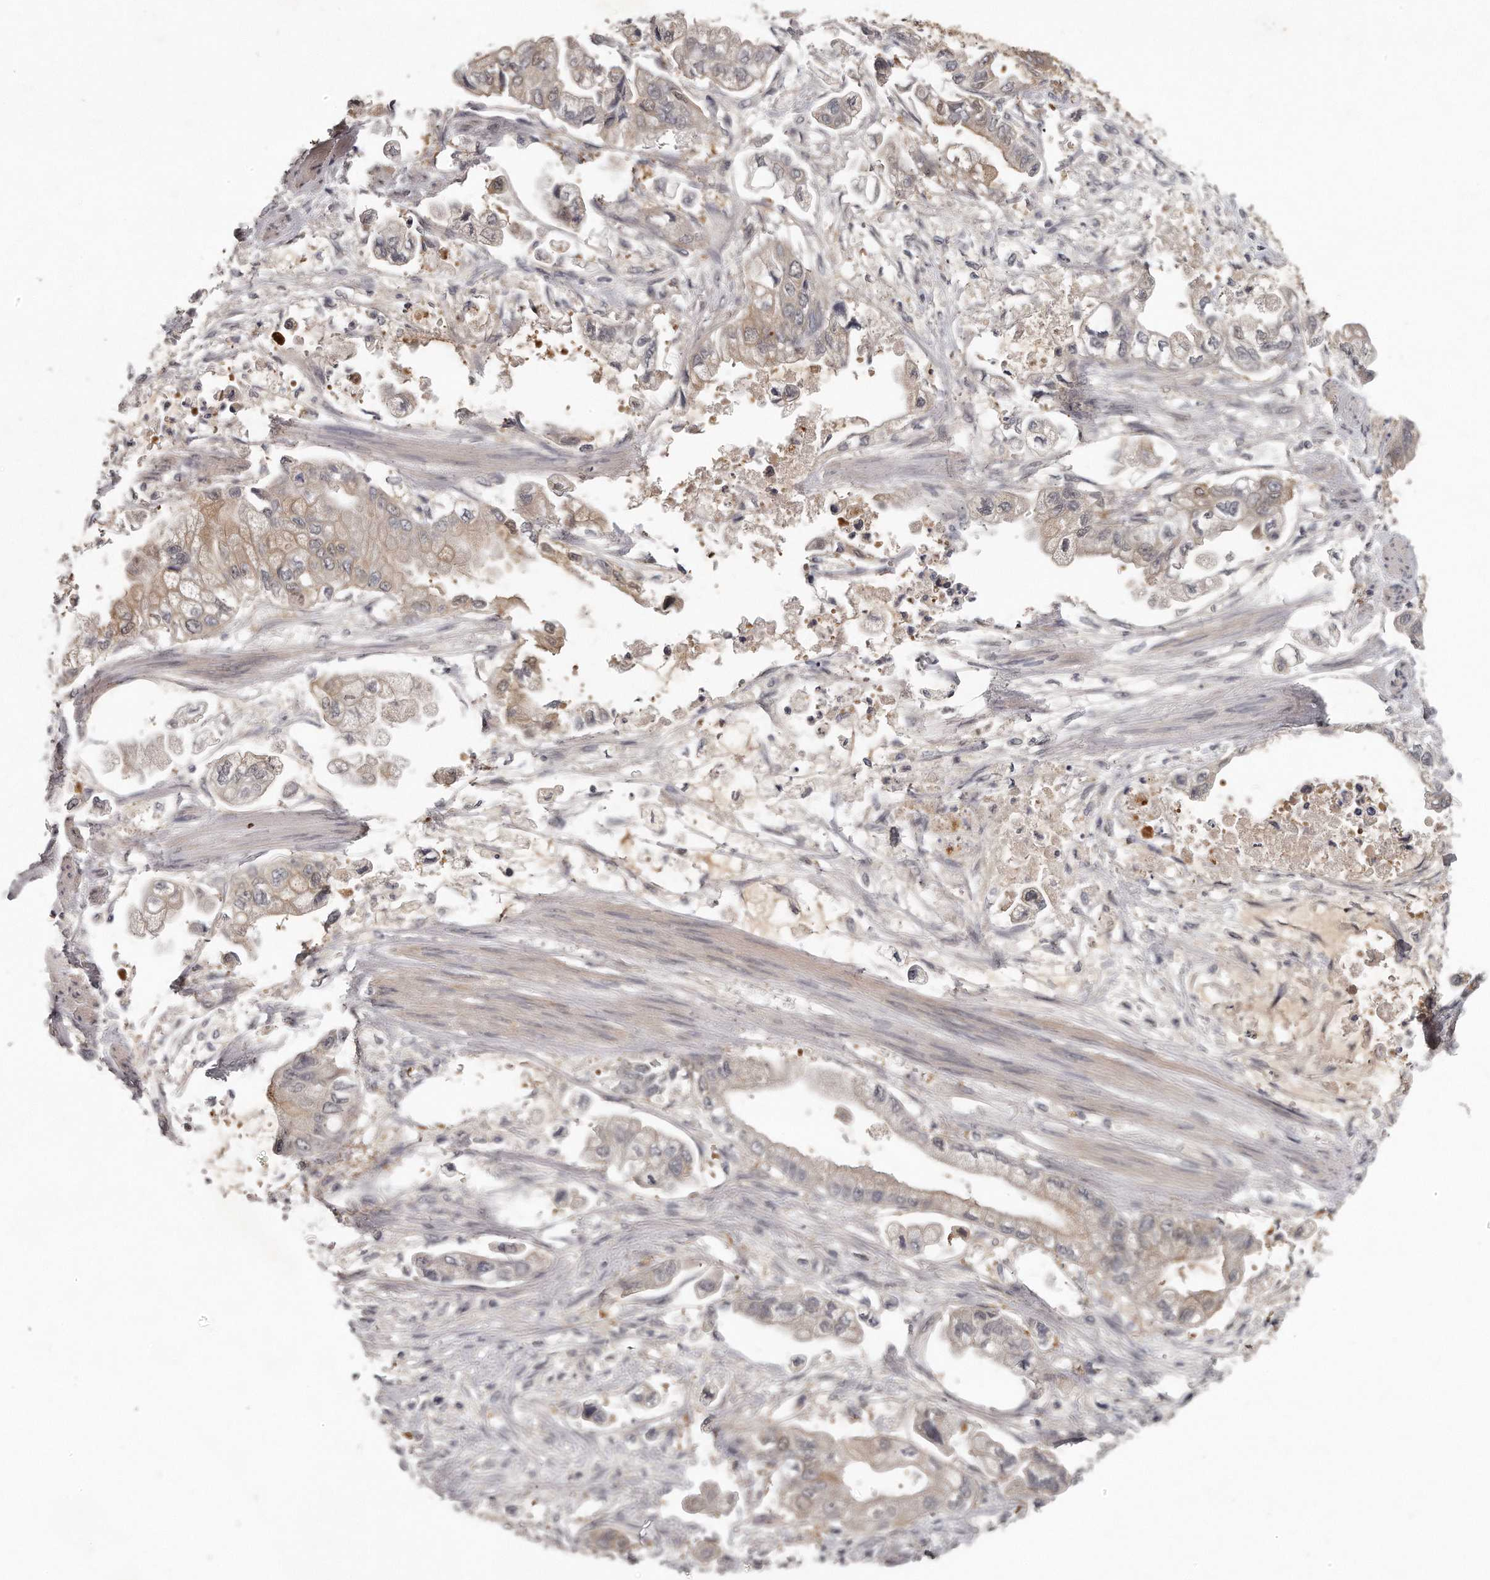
{"staining": {"intensity": "weak", "quantity": "25%-75%", "location": "cytoplasmic/membranous"}, "tissue": "stomach cancer", "cell_type": "Tumor cells", "image_type": "cancer", "snomed": [{"axis": "morphology", "description": "Adenocarcinoma, NOS"}, {"axis": "topography", "description": "Stomach"}], "caption": "Tumor cells demonstrate low levels of weak cytoplasmic/membranous expression in approximately 25%-75% of cells in stomach cancer.", "gene": "GGCT", "patient": {"sex": "male", "age": 62}}